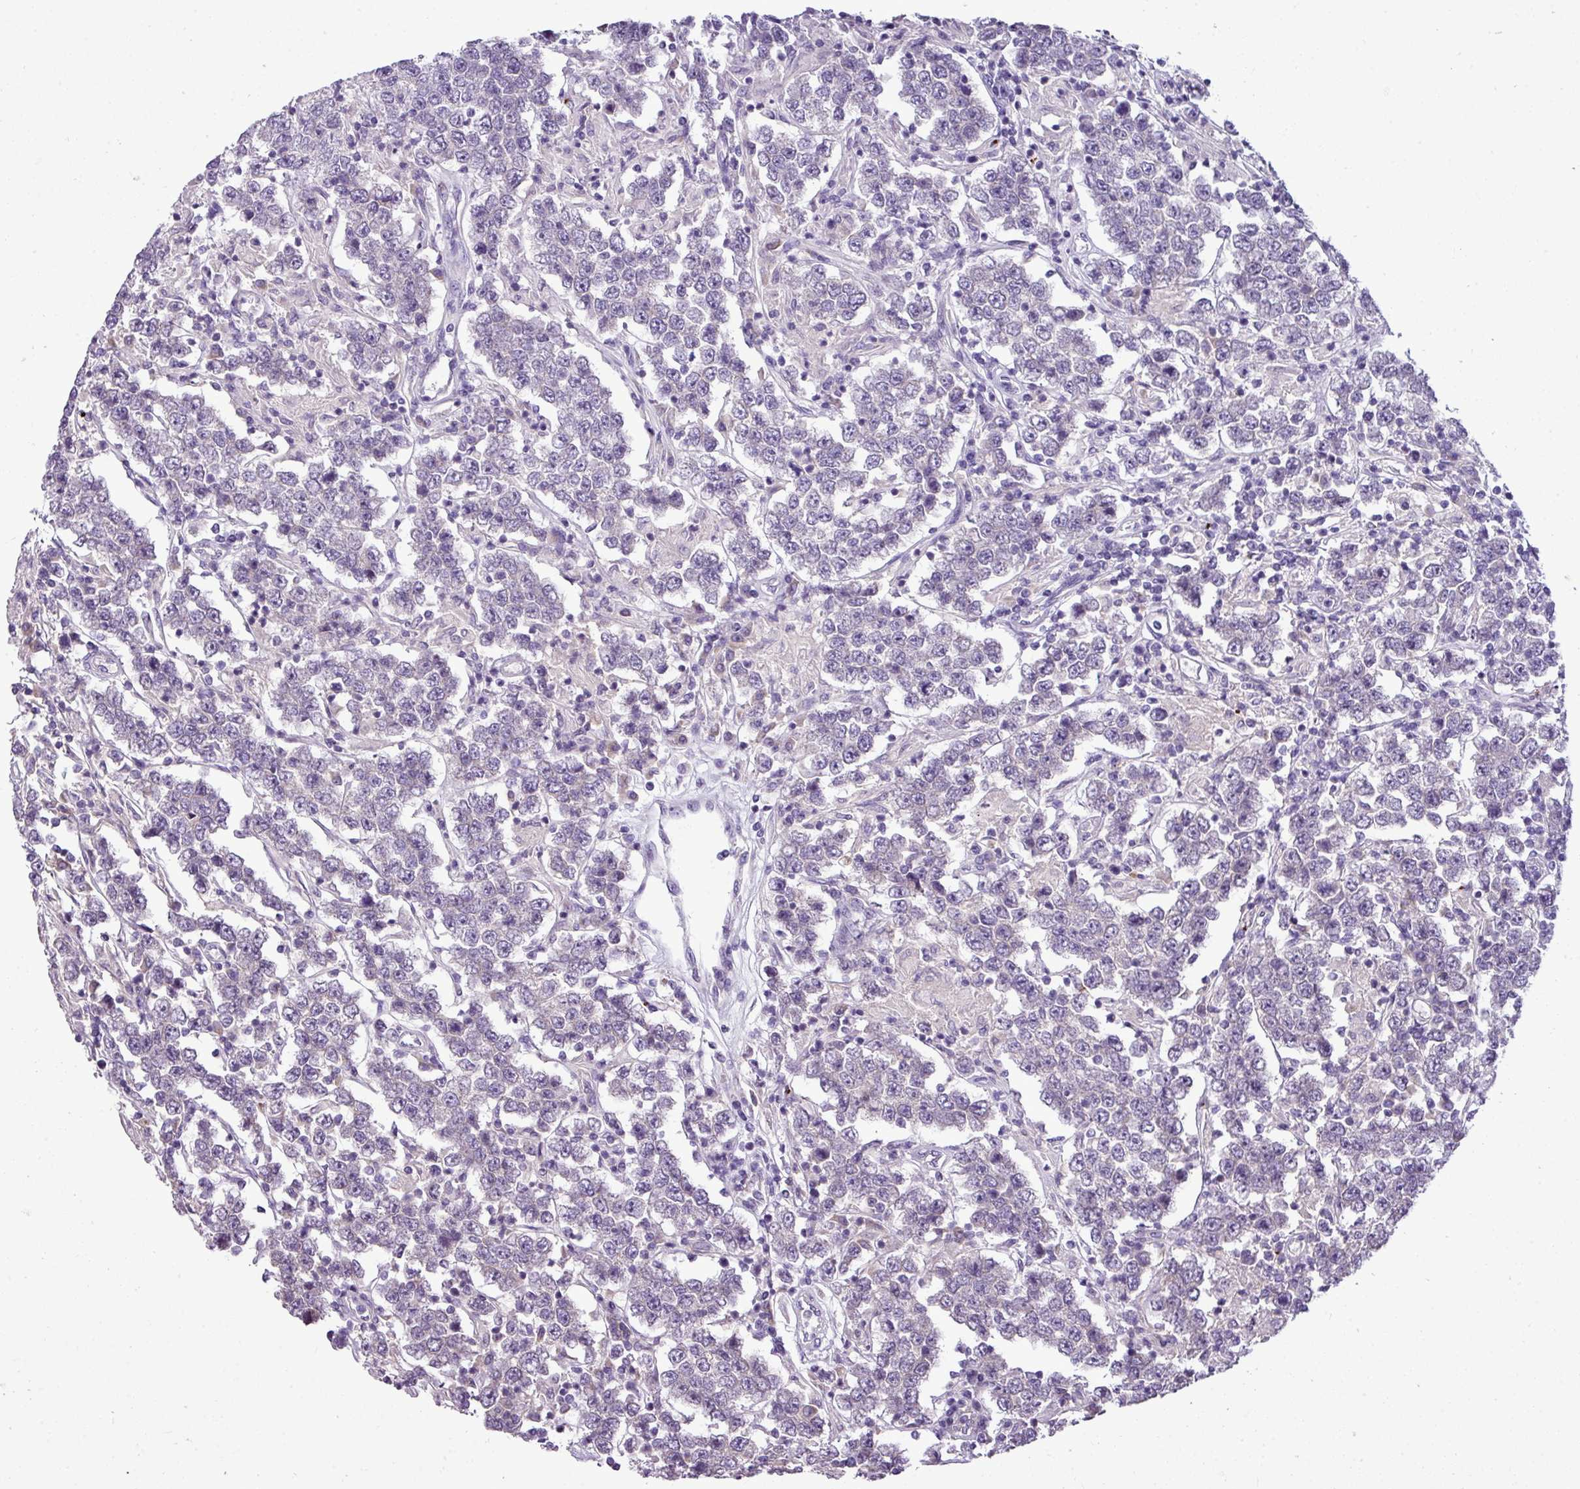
{"staining": {"intensity": "negative", "quantity": "none", "location": "none"}, "tissue": "testis cancer", "cell_type": "Tumor cells", "image_type": "cancer", "snomed": [{"axis": "morphology", "description": "Normal tissue, NOS"}, {"axis": "morphology", "description": "Urothelial carcinoma, High grade"}, {"axis": "morphology", "description": "Seminoma, NOS"}, {"axis": "morphology", "description": "Carcinoma, Embryonal, NOS"}, {"axis": "topography", "description": "Urinary bladder"}, {"axis": "topography", "description": "Testis"}], "caption": "Protein analysis of testis urothelial carcinoma (high-grade) reveals no significant staining in tumor cells.", "gene": "IL17A", "patient": {"sex": "male", "age": 41}}